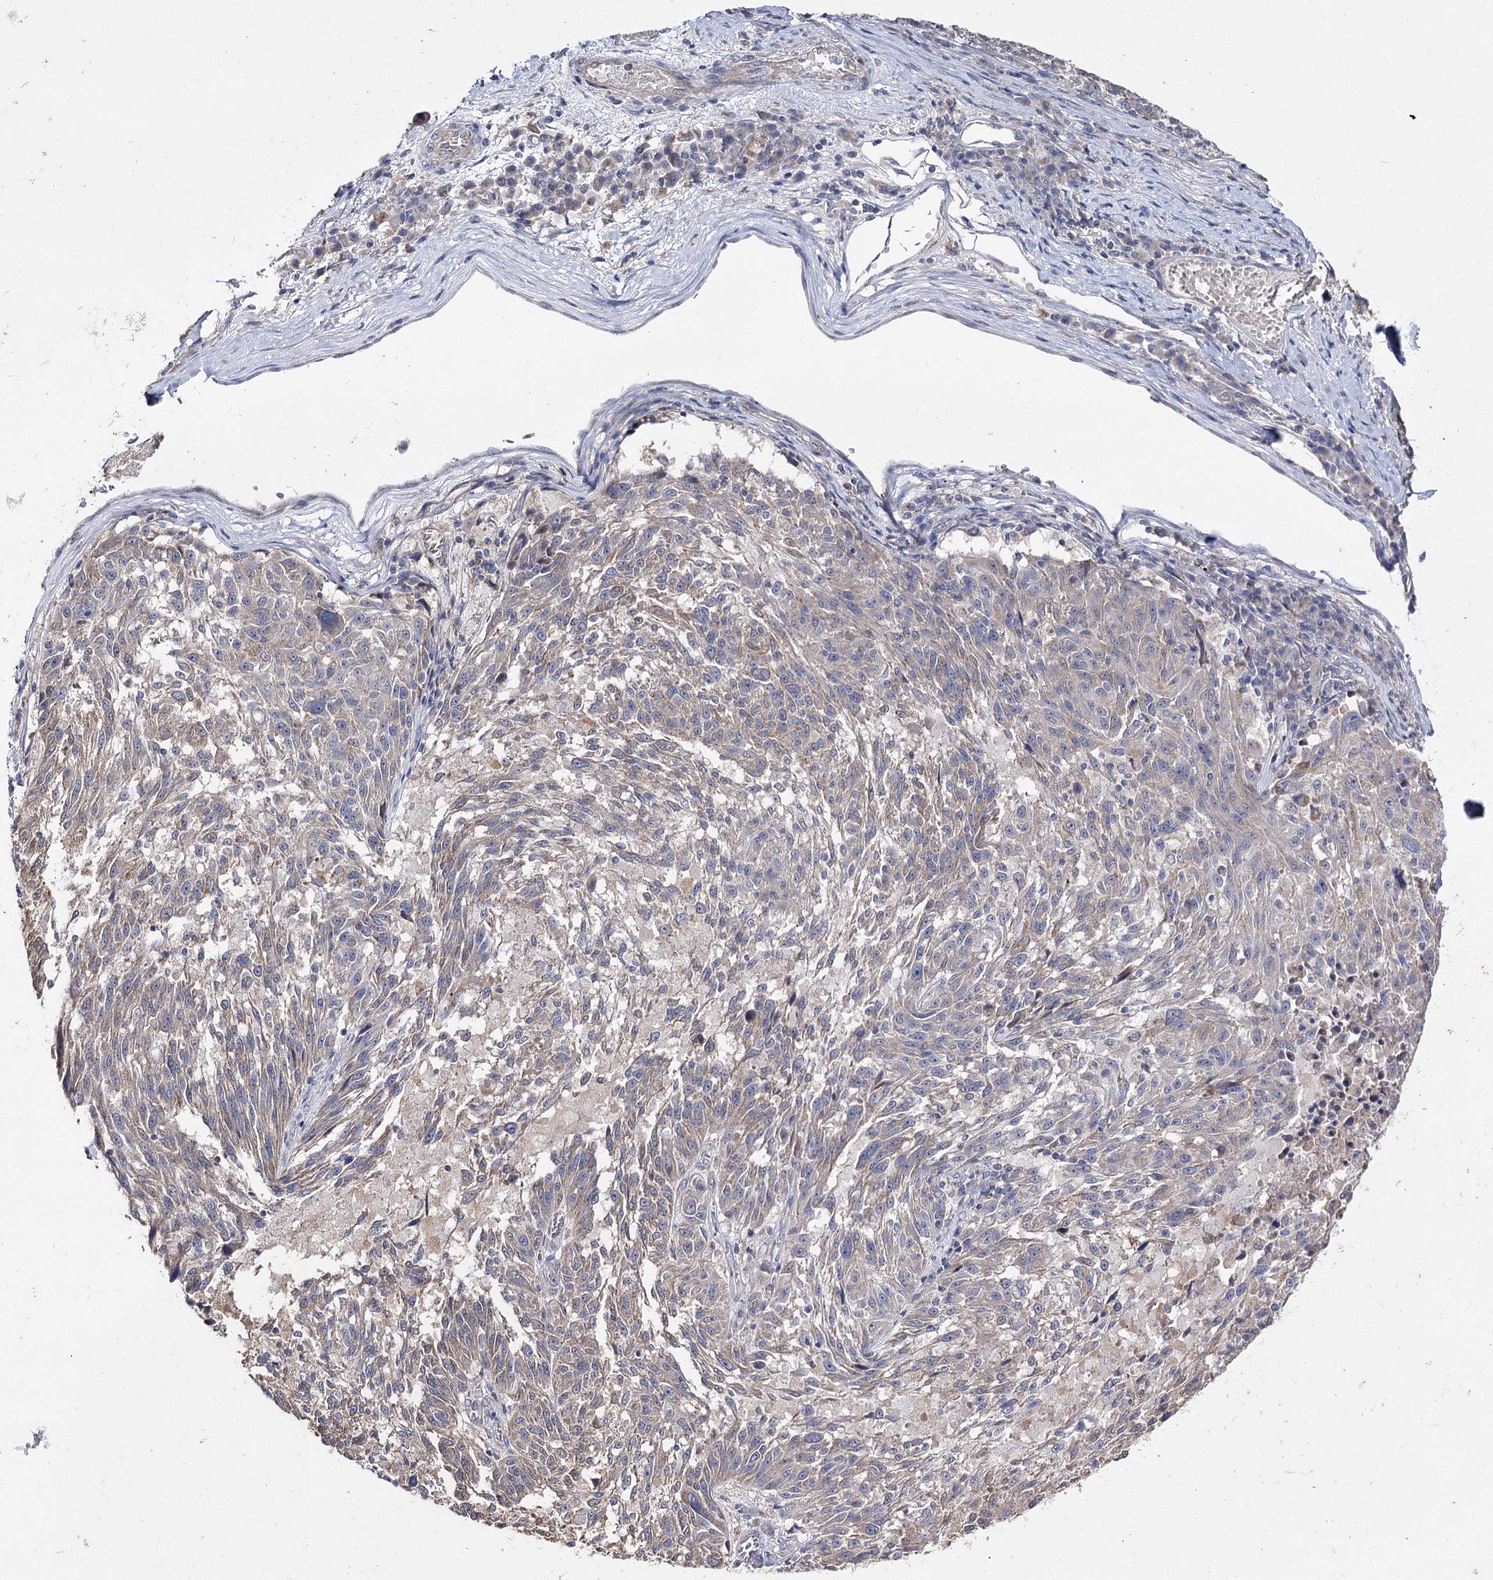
{"staining": {"intensity": "weak", "quantity": "25%-75%", "location": "cytoplasmic/membranous"}, "tissue": "melanoma", "cell_type": "Tumor cells", "image_type": "cancer", "snomed": [{"axis": "morphology", "description": "Malignant melanoma, NOS"}, {"axis": "topography", "description": "Skin"}], "caption": "A photomicrograph of melanoma stained for a protein demonstrates weak cytoplasmic/membranous brown staining in tumor cells.", "gene": "AURKC", "patient": {"sex": "male", "age": 53}}